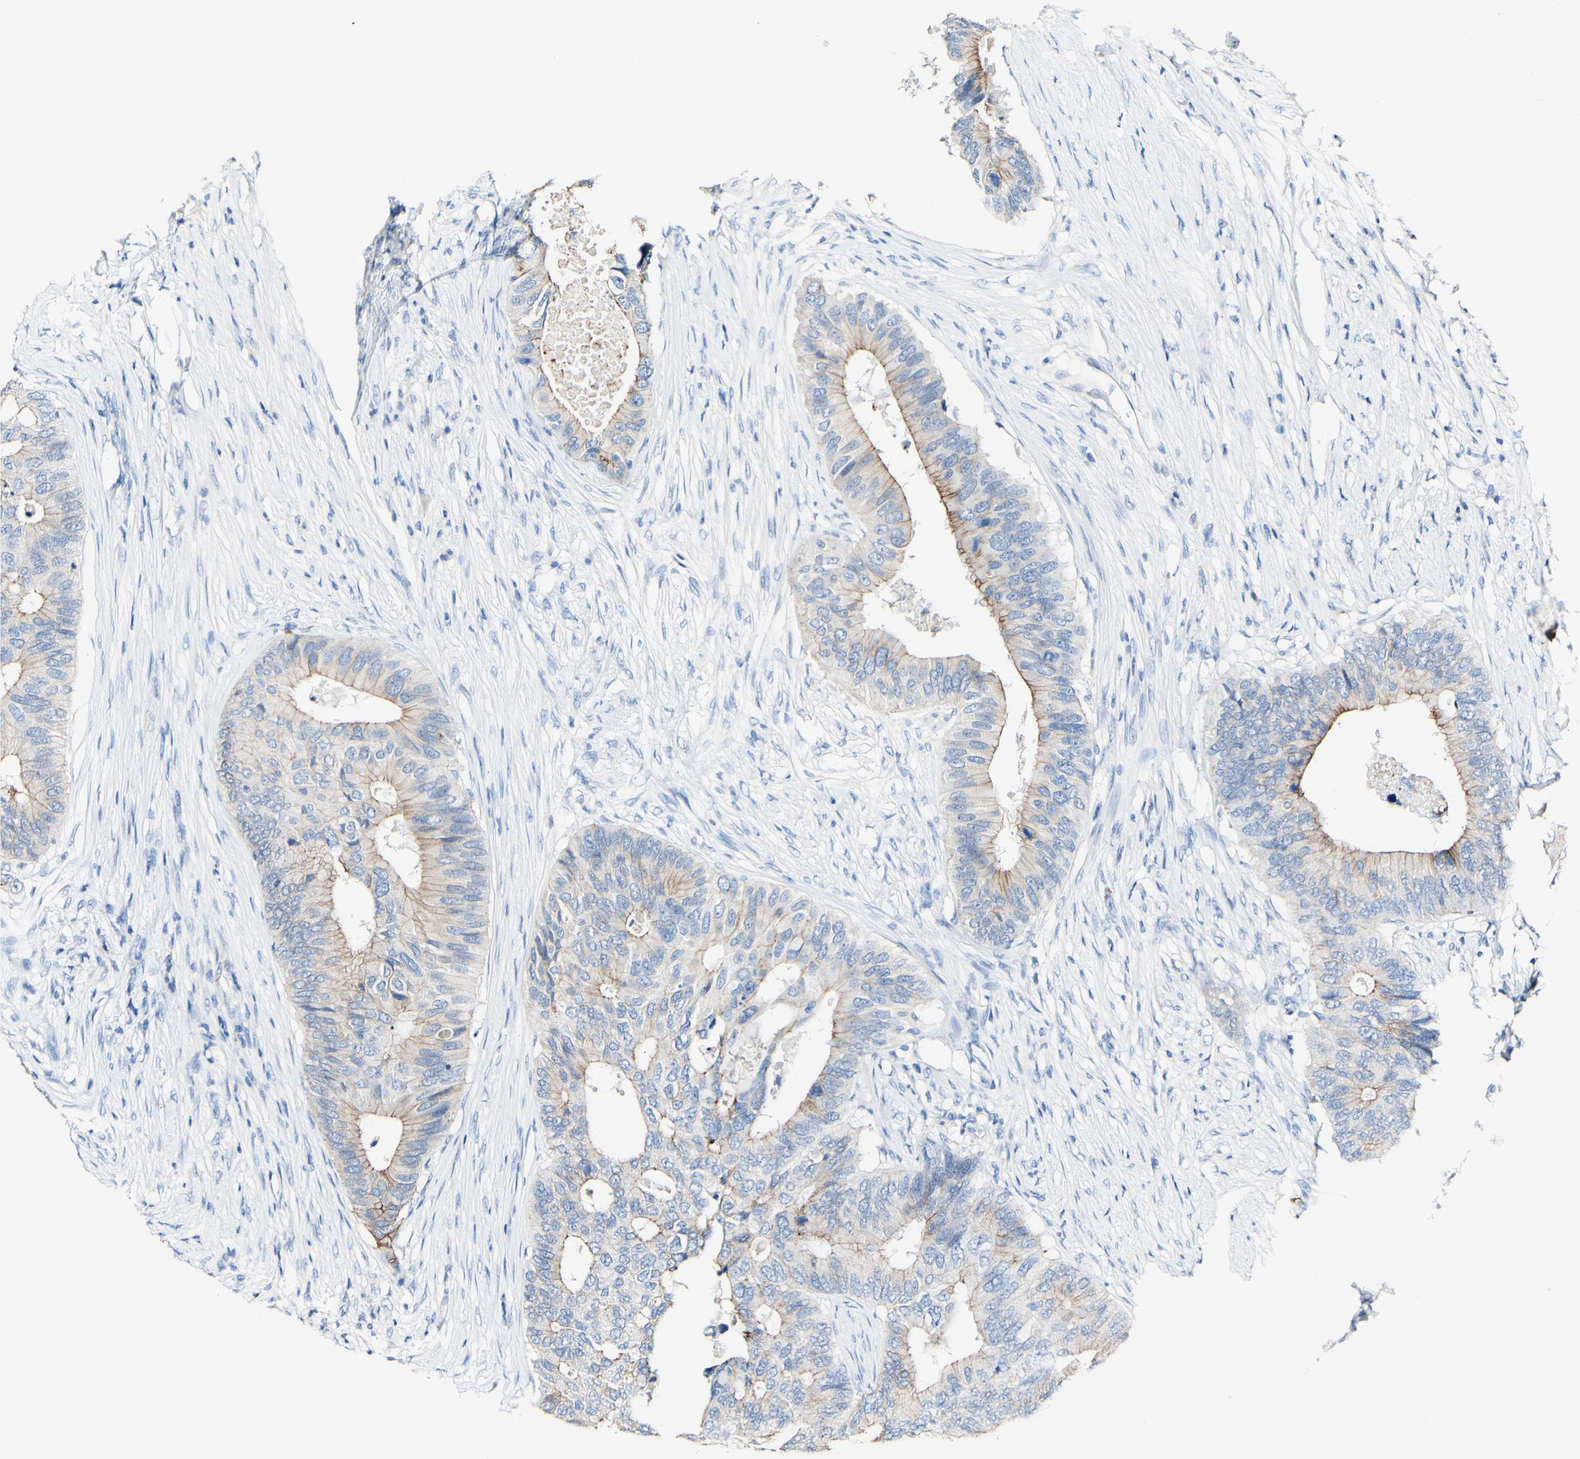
{"staining": {"intensity": "moderate", "quantity": ">75%", "location": "cytoplasmic/membranous"}, "tissue": "colorectal cancer", "cell_type": "Tumor cells", "image_type": "cancer", "snomed": [{"axis": "morphology", "description": "Adenocarcinoma, NOS"}, {"axis": "topography", "description": "Colon"}], "caption": "The micrograph exhibits staining of adenocarcinoma (colorectal), revealing moderate cytoplasmic/membranous protein positivity (brown color) within tumor cells.", "gene": "DSC2", "patient": {"sex": "male", "age": 71}}